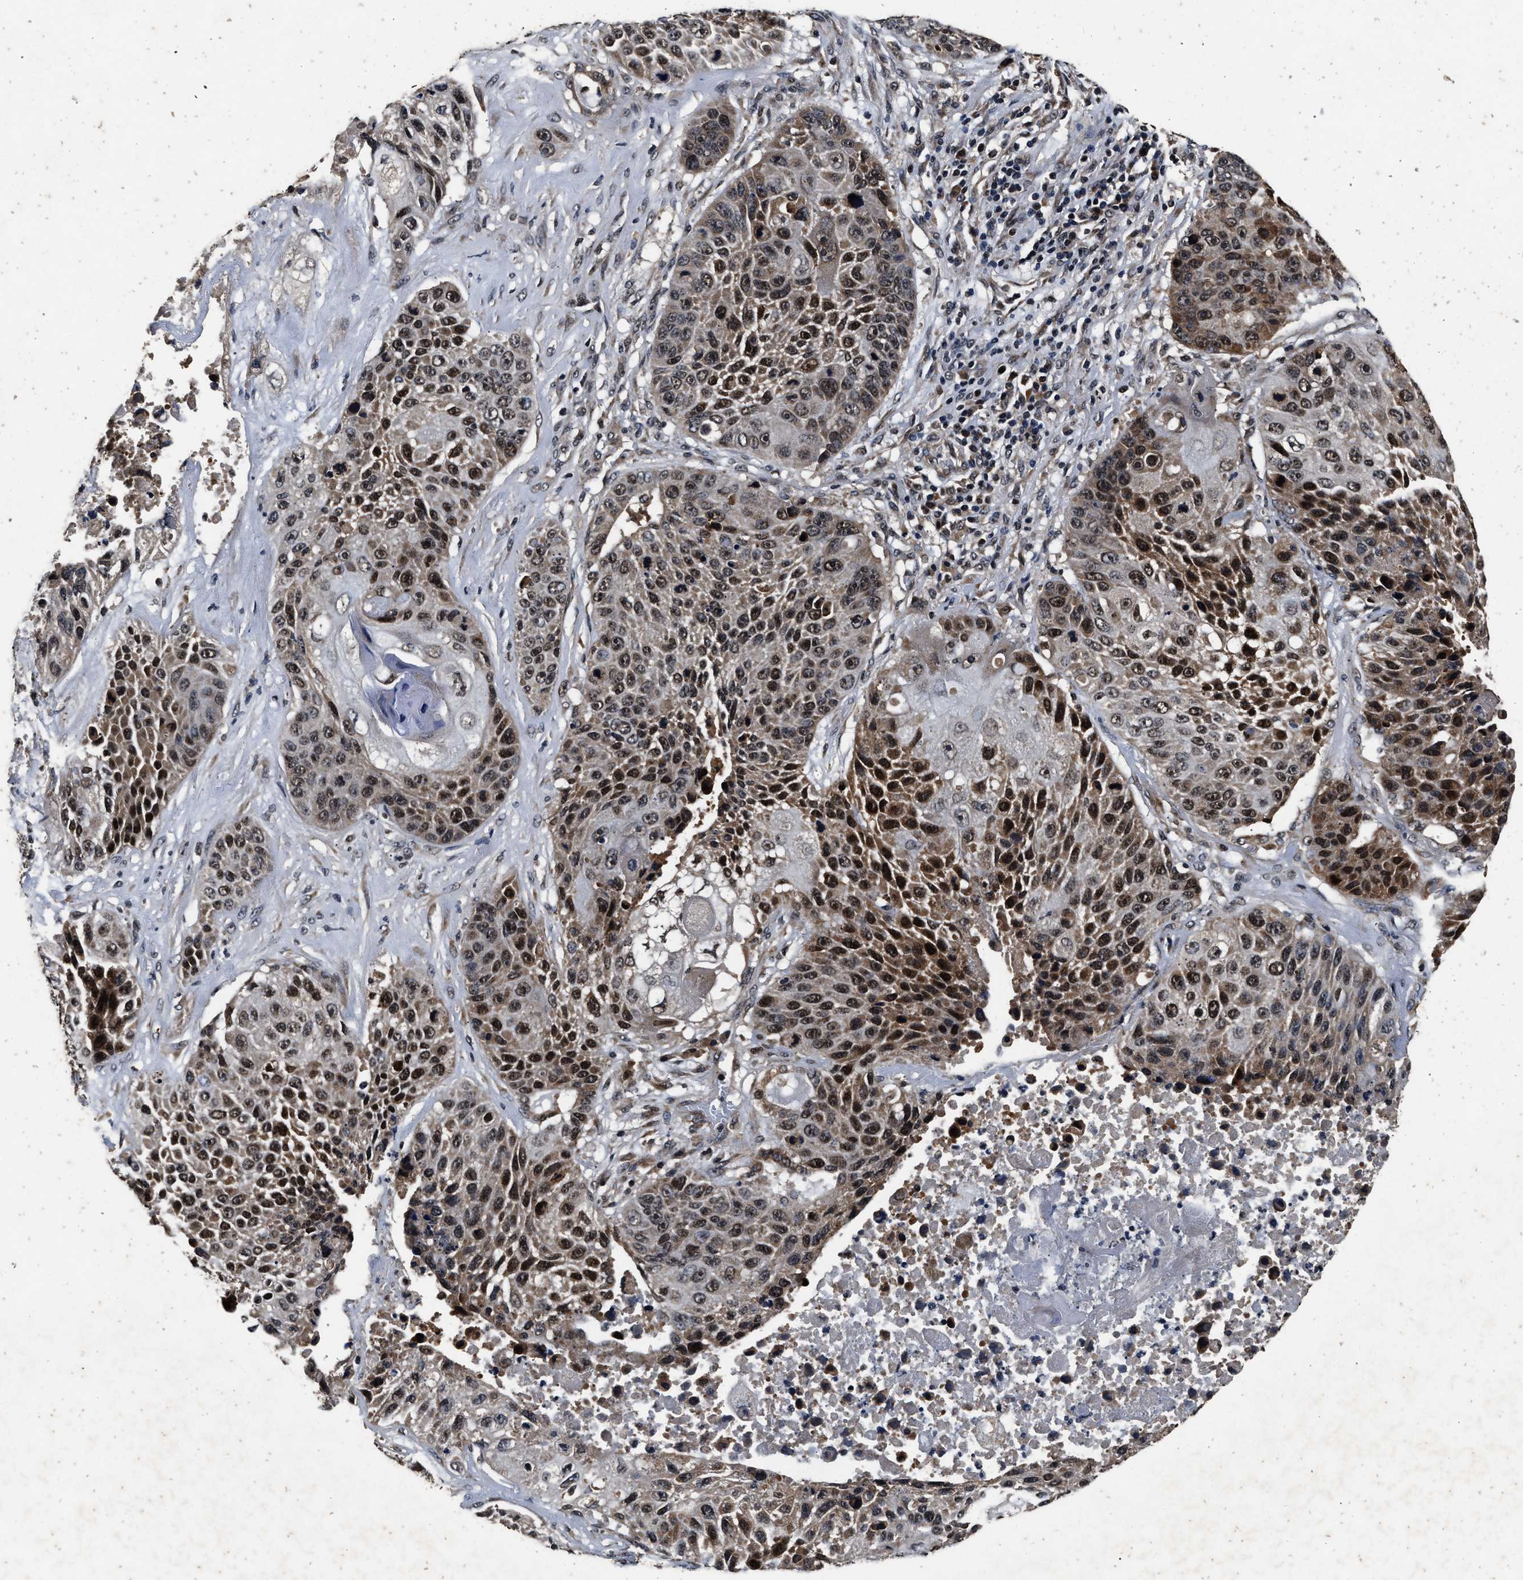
{"staining": {"intensity": "strong", "quantity": ">75%", "location": "nuclear"}, "tissue": "lung cancer", "cell_type": "Tumor cells", "image_type": "cancer", "snomed": [{"axis": "morphology", "description": "Squamous cell carcinoma, NOS"}, {"axis": "topography", "description": "Lung"}], "caption": "A histopathology image showing strong nuclear staining in approximately >75% of tumor cells in squamous cell carcinoma (lung), as visualized by brown immunohistochemical staining.", "gene": "CSTF1", "patient": {"sex": "male", "age": 61}}